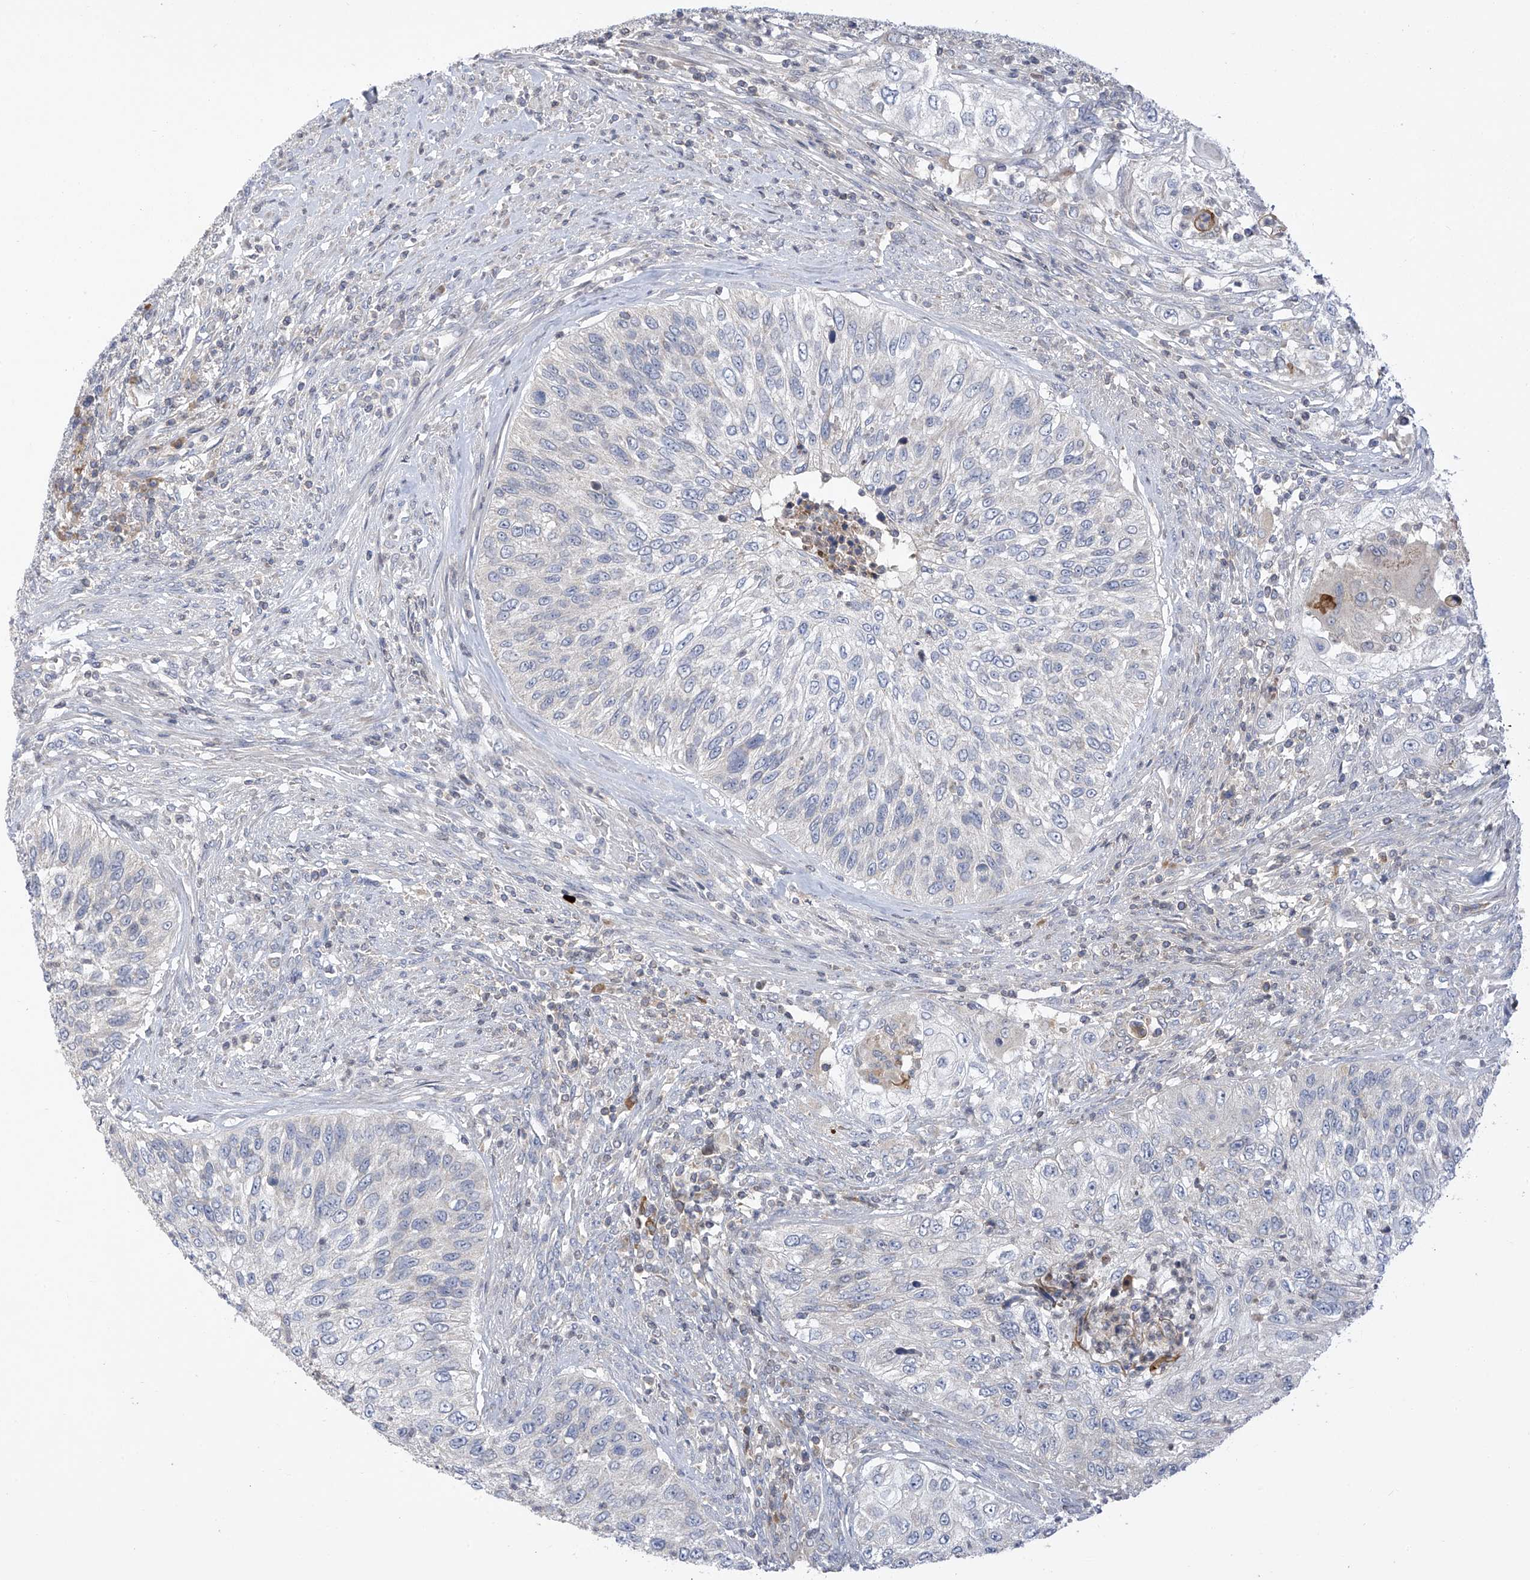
{"staining": {"intensity": "negative", "quantity": "none", "location": "none"}, "tissue": "urothelial cancer", "cell_type": "Tumor cells", "image_type": "cancer", "snomed": [{"axis": "morphology", "description": "Urothelial carcinoma, High grade"}, {"axis": "topography", "description": "Urinary bladder"}], "caption": "Tumor cells show no significant protein expression in urothelial carcinoma (high-grade).", "gene": "SLCO4A1", "patient": {"sex": "female", "age": 60}}